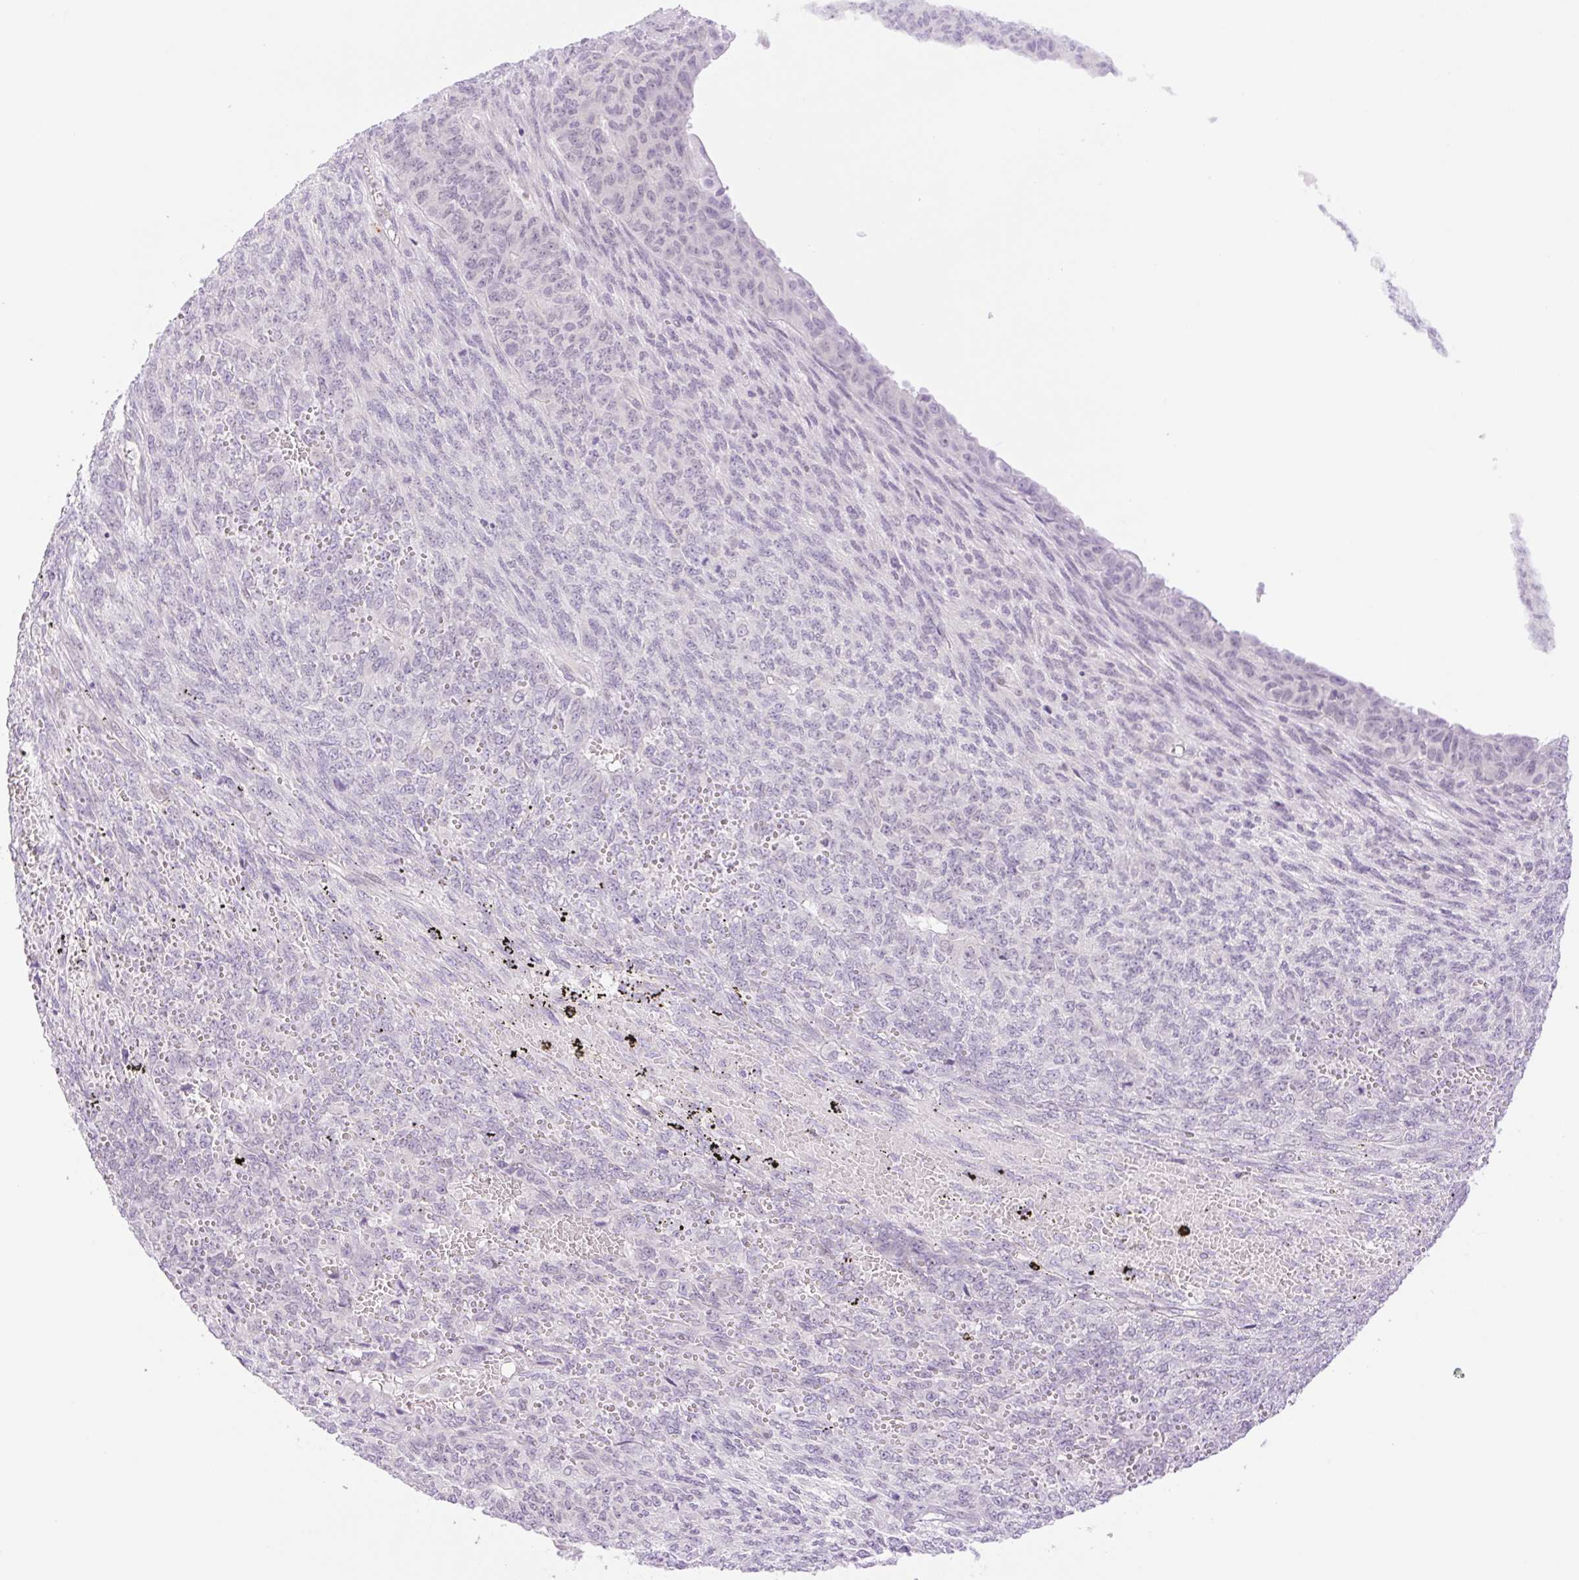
{"staining": {"intensity": "negative", "quantity": "none", "location": "none"}, "tissue": "endometrial cancer", "cell_type": "Tumor cells", "image_type": "cancer", "snomed": [{"axis": "morphology", "description": "Adenocarcinoma, NOS"}, {"axis": "topography", "description": "Endometrium"}], "caption": "IHC of human endometrial adenocarcinoma exhibits no expression in tumor cells.", "gene": "SPRYD4", "patient": {"sex": "female", "age": 32}}